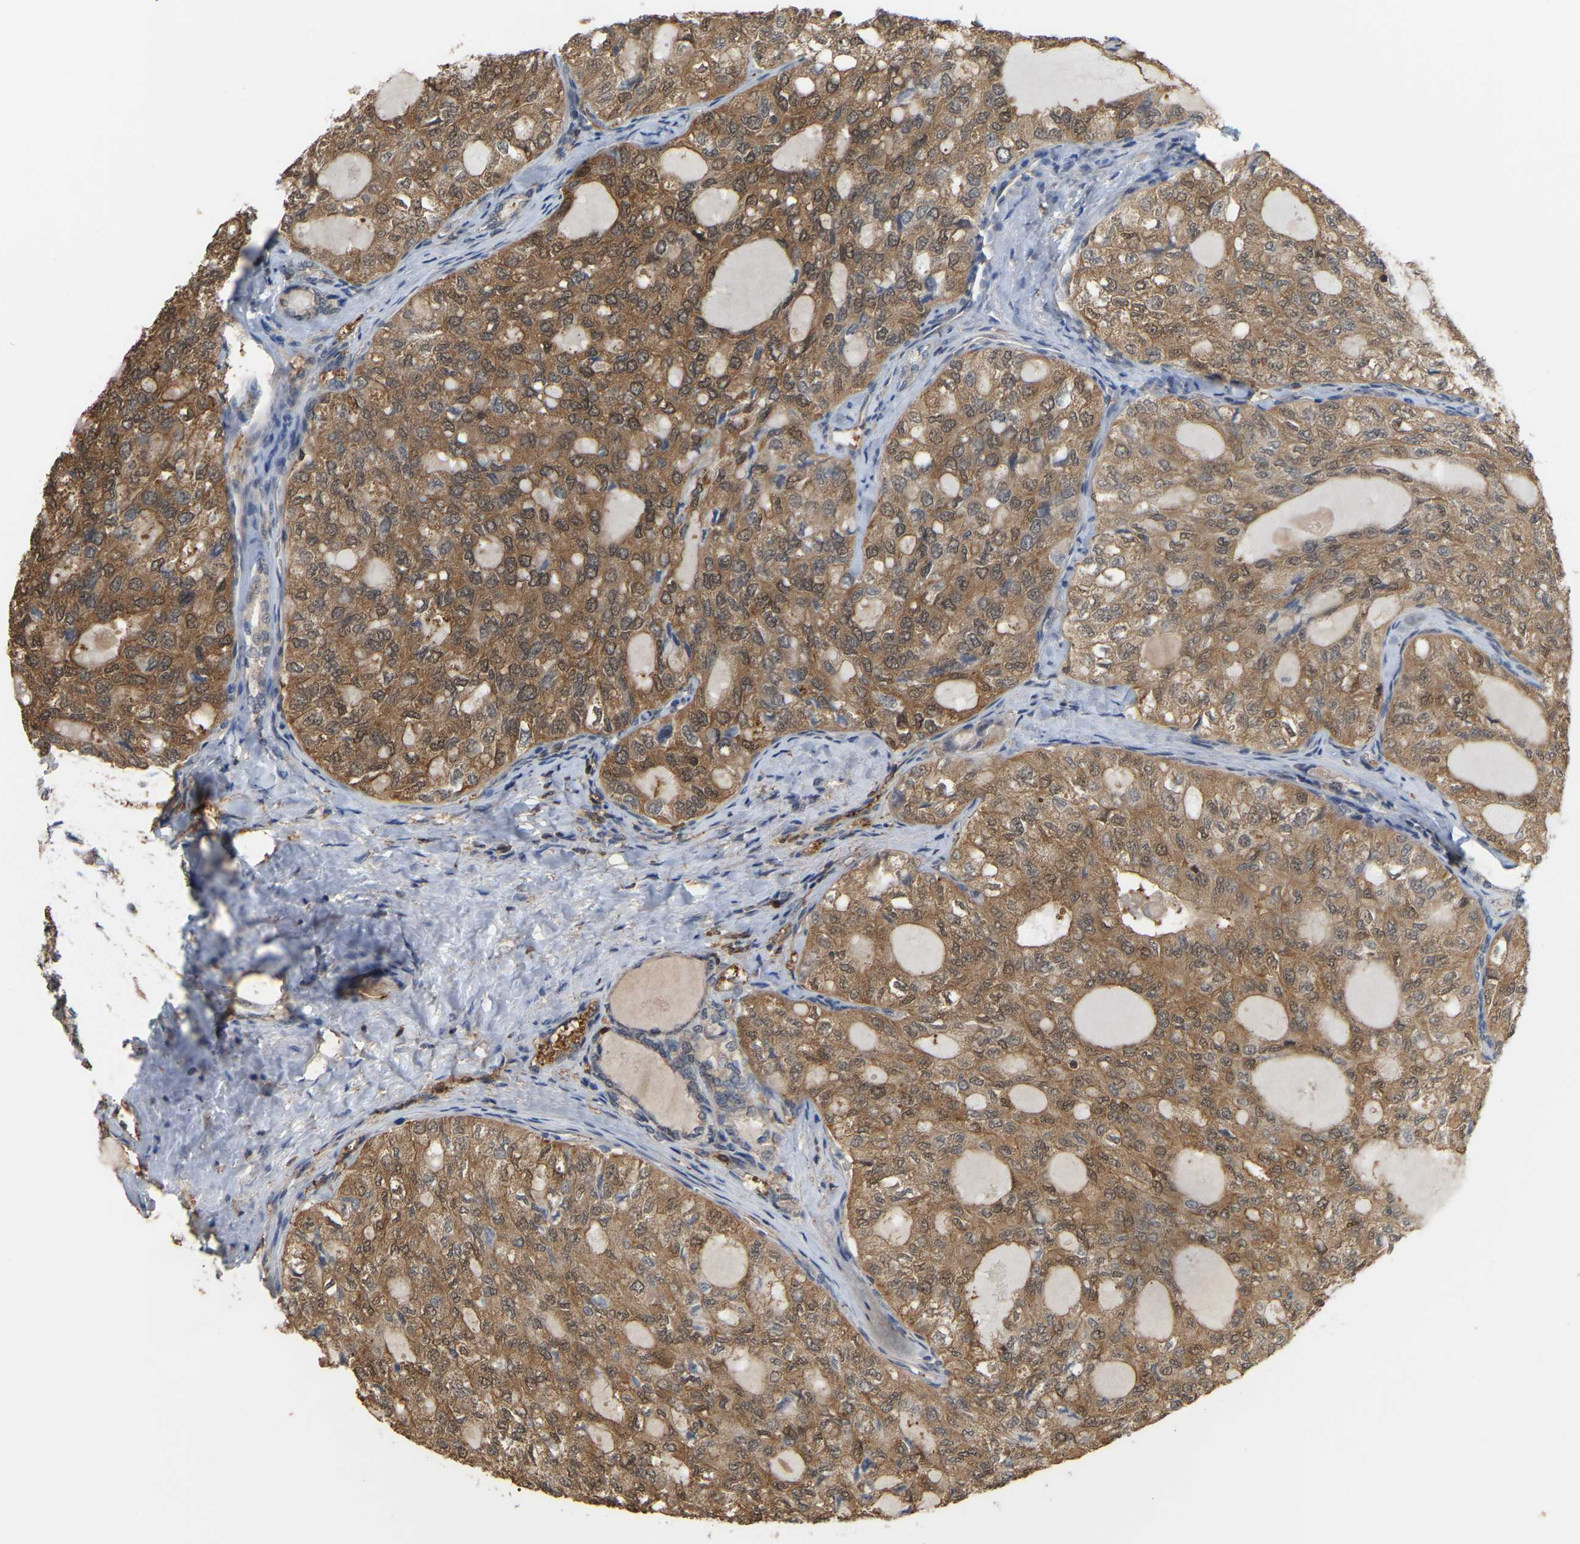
{"staining": {"intensity": "moderate", "quantity": ">75%", "location": "cytoplasmic/membranous"}, "tissue": "thyroid cancer", "cell_type": "Tumor cells", "image_type": "cancer", "snomed": [{"axis": "morphology", "description": "Follicular adenoma carcinoma, NOS"}, {"axis": "topography", "description": "Thyroid gland"}], "caption": "IHC image of human thyroid follicular adenoma carcinoma stained for a protein (brown), which reveals medium levels of moderate cytoplasmic/membranous staining in about >75% of tumor cells.", "gene": "MTPN", "patient": {"sex": "male", "age": 75}}